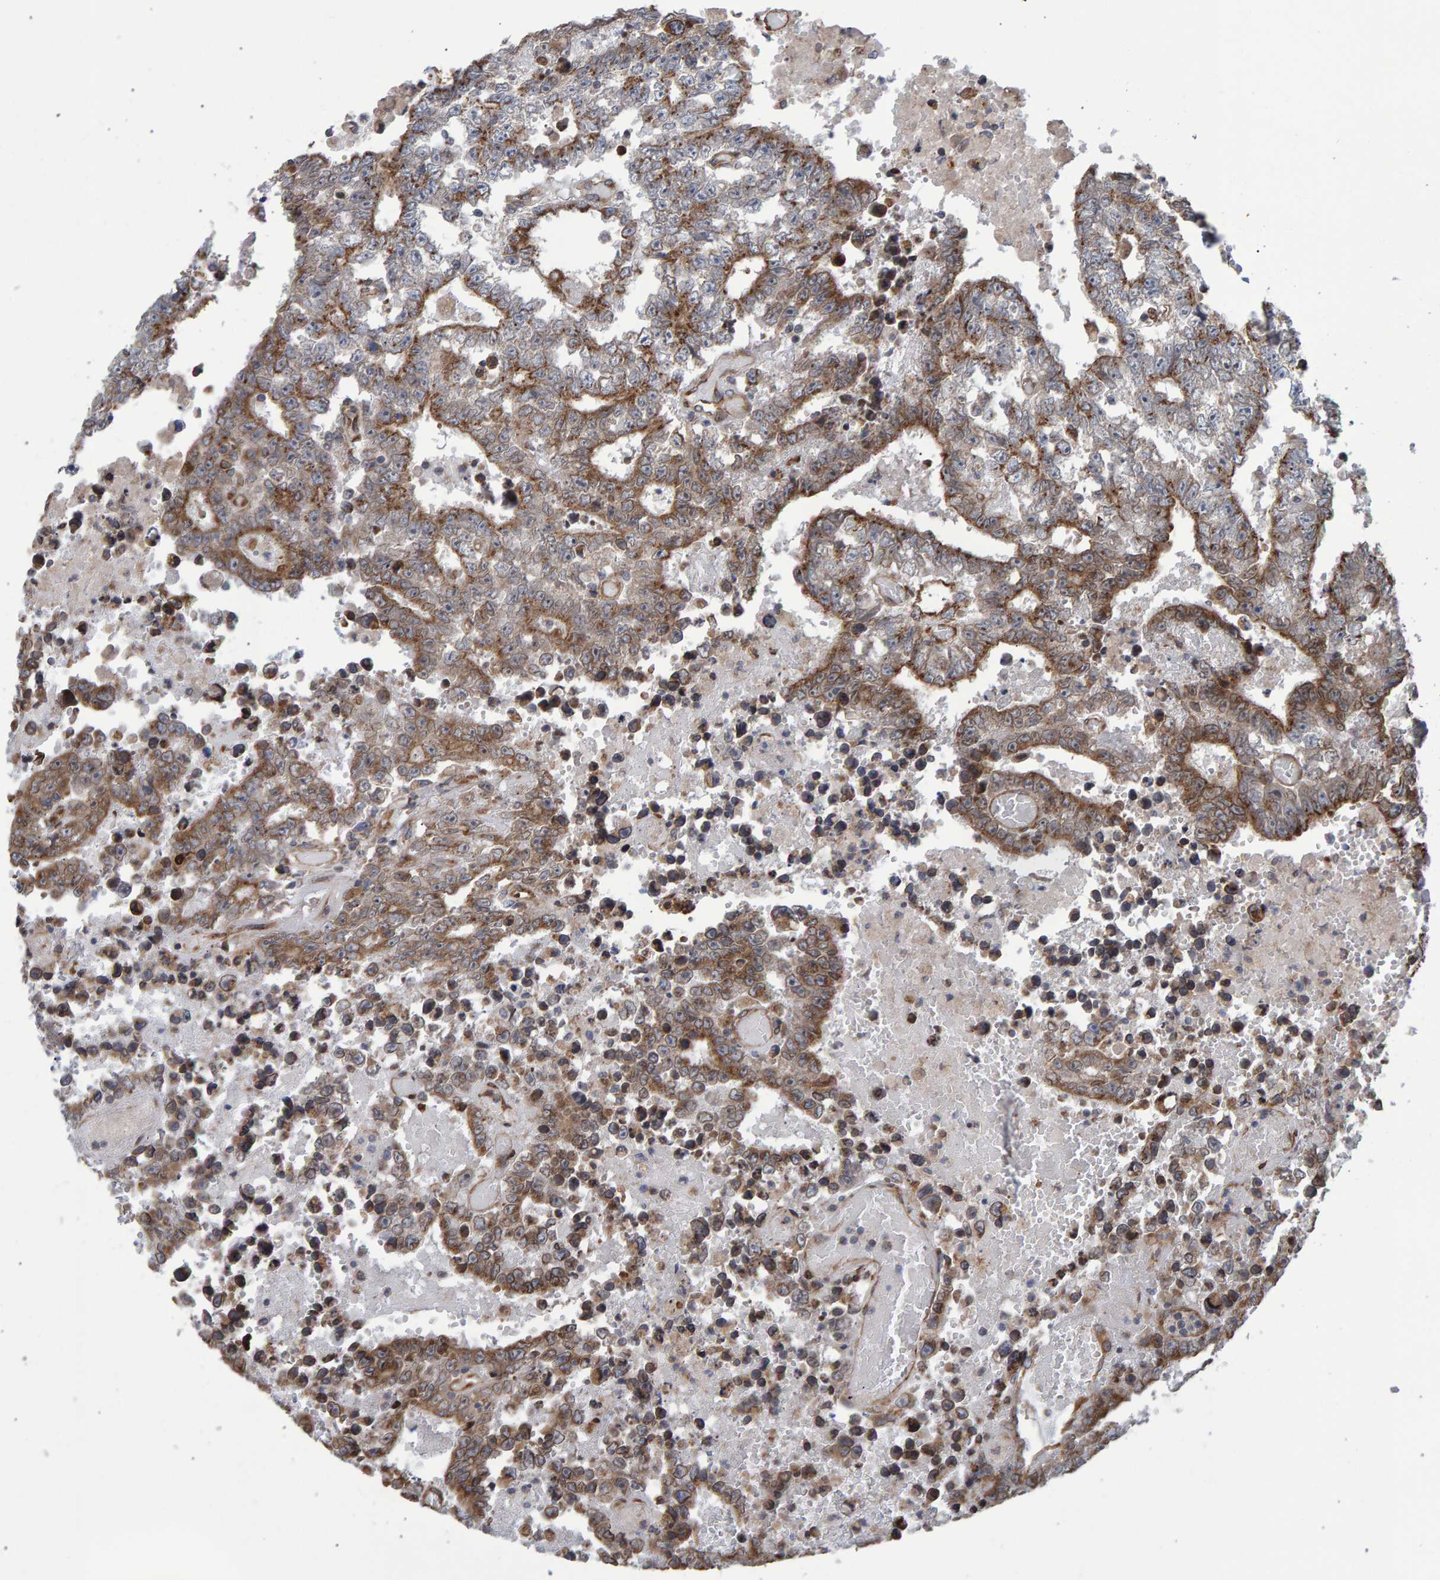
{"staining": {"intensity": "moderate", "quantity": ">75%", "location": "cytoplasmic/membranous"}, "tissue": "testis cancer", "cell_type": "Tumor cells", "image_type": "cancer", "snomed": [{"axis": "morphology", "description": "Carcinoma, Embryonal, NOS"}, {"axis": "topography", "description": "Testis"}], "caption": "This is a photomicrograph of immunohistochemistry staining of testis embryonal carcinoma, which shows moderate positivity in the cytoplasmic/membranous of tumor cells.", "gene": "FAM117A", "patient": {"sex": "male", "age": 25}}